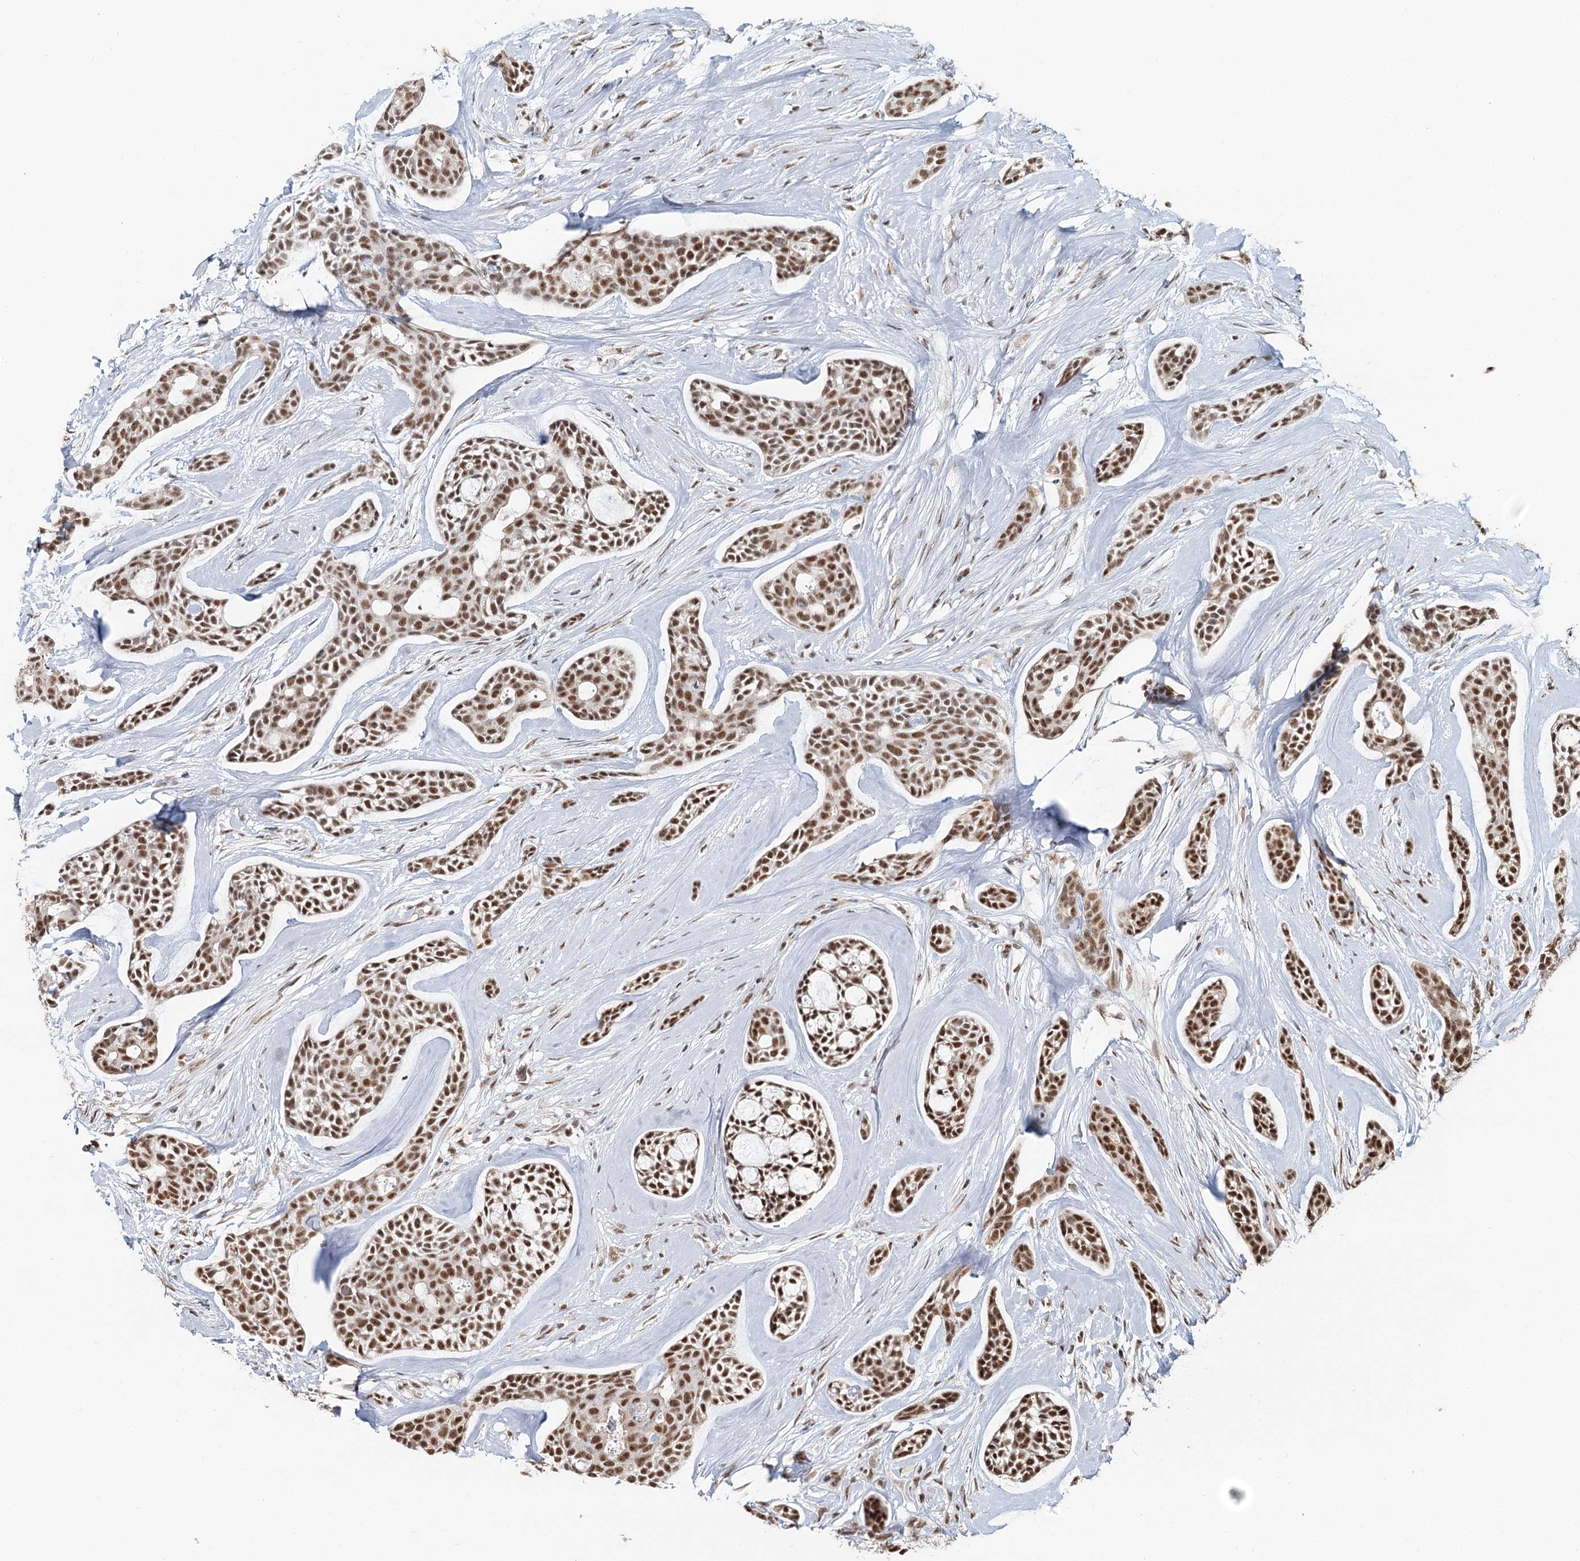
{"staining": {"intensity": "strong", "quantity": ">75%", "location": "nuclear"}, "tissue": "head and neck cancer", "cell_type": "Tumor cells", "image_type": "cancer", "snomed": [{"axis": "morphology", "description": "Adenocarcinoma, NOS"}, {"axis": "topography", "description": "Subcutis"}, {"axis": "topography", "description": "Head-Neck"}], "caption": "Protein expression analysis of human head and neck cancer reveals strong nuclear staining in about >75% of tumor cells.", "gene": "GPALPP1", "patient": {"sex": "female", "age": 73}}